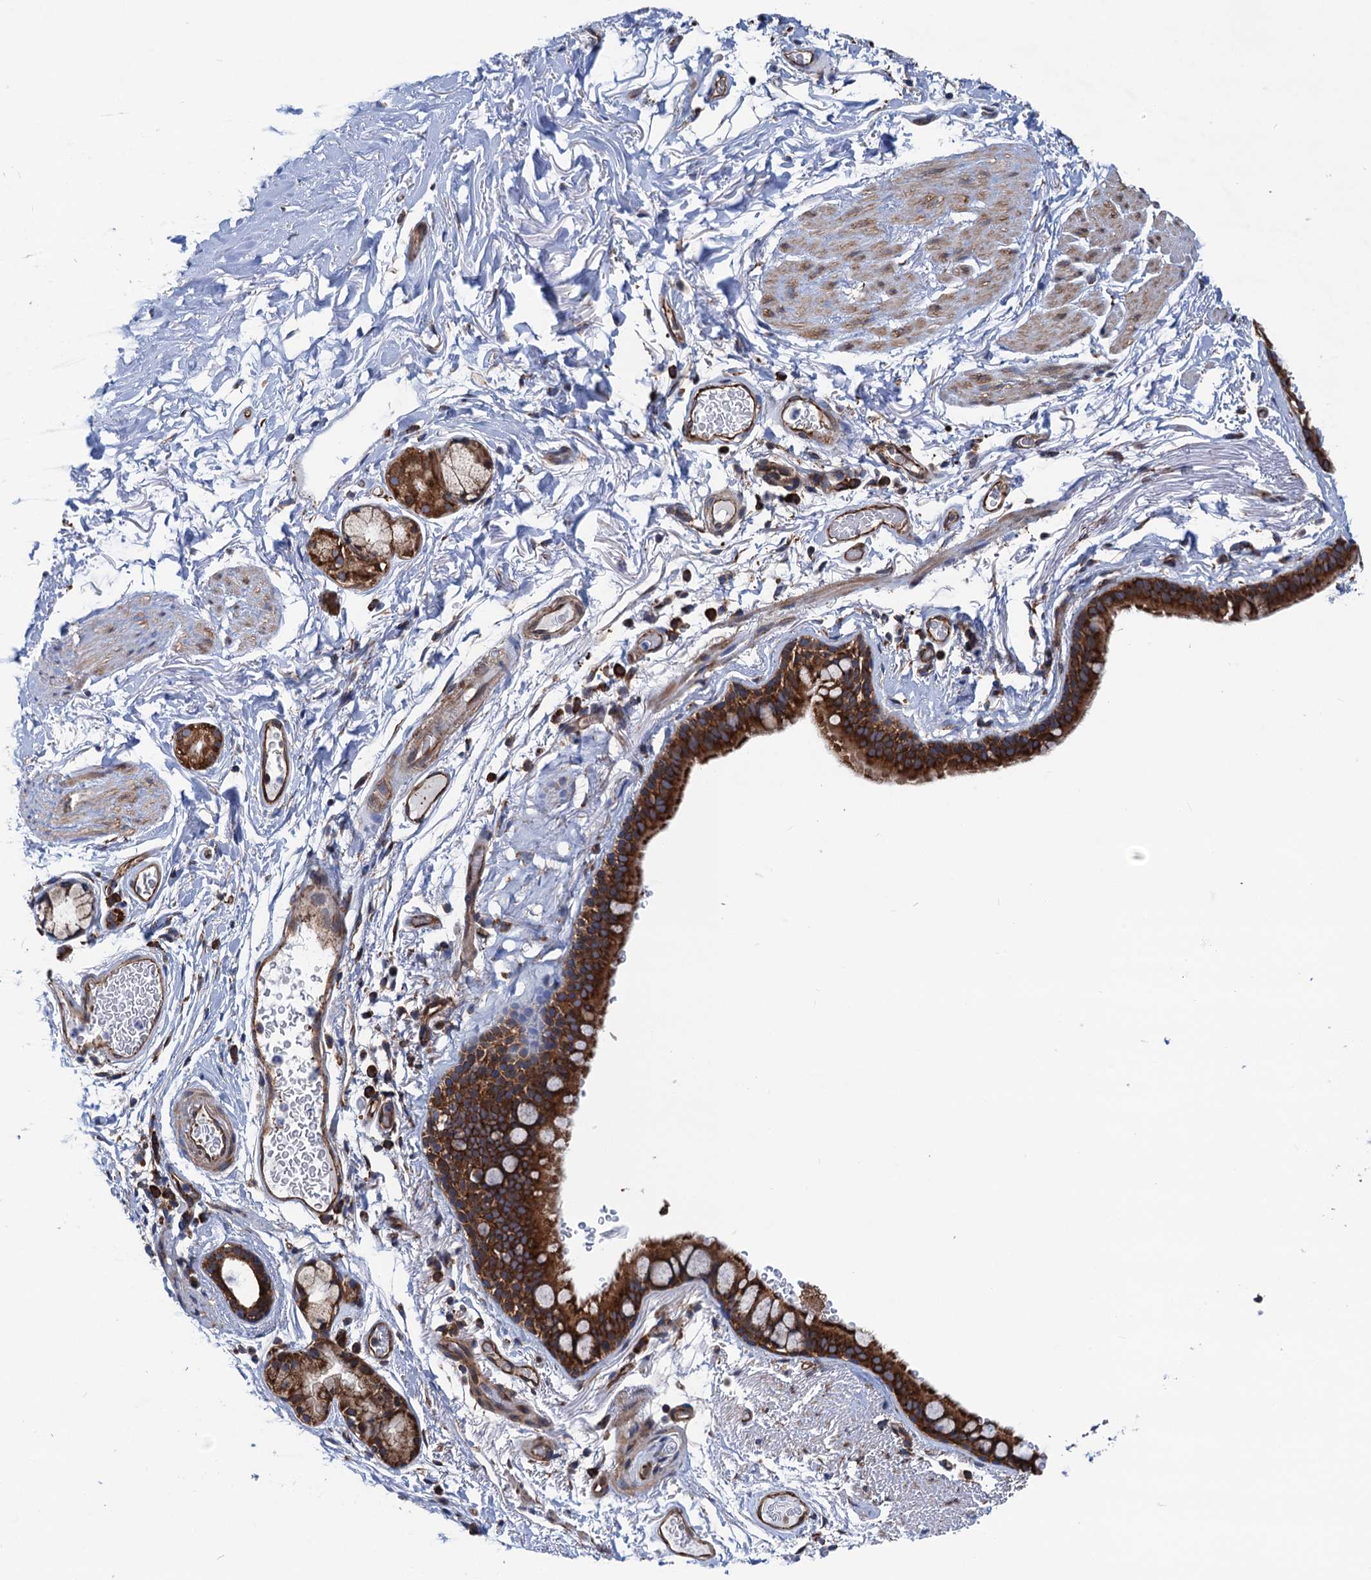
{"staining": {"intensity": "strong", "quantity": ">75%", "location": "cytoplasmic/membranous"}, "tissue": "bronchus", "cell_type": "Respiratory epithelial cells", "image_type": "normal", "snomed": [{"axis": "morphology", "description": "Normal tissue, NOS"}, {"axis": "topography", "description": "Cartilage tissue"}], "caption": "A brown stain highlights strong cytoplasmic/membranous expression of a protein in respiratory epithelial cells of benign bronchus. (DAB (3,3'-diaminobenzidine) IHC with brightfield microscopy, high magnification).", "gene": "SLC12A7", "patient": {"sex": "male", "age": 63}}